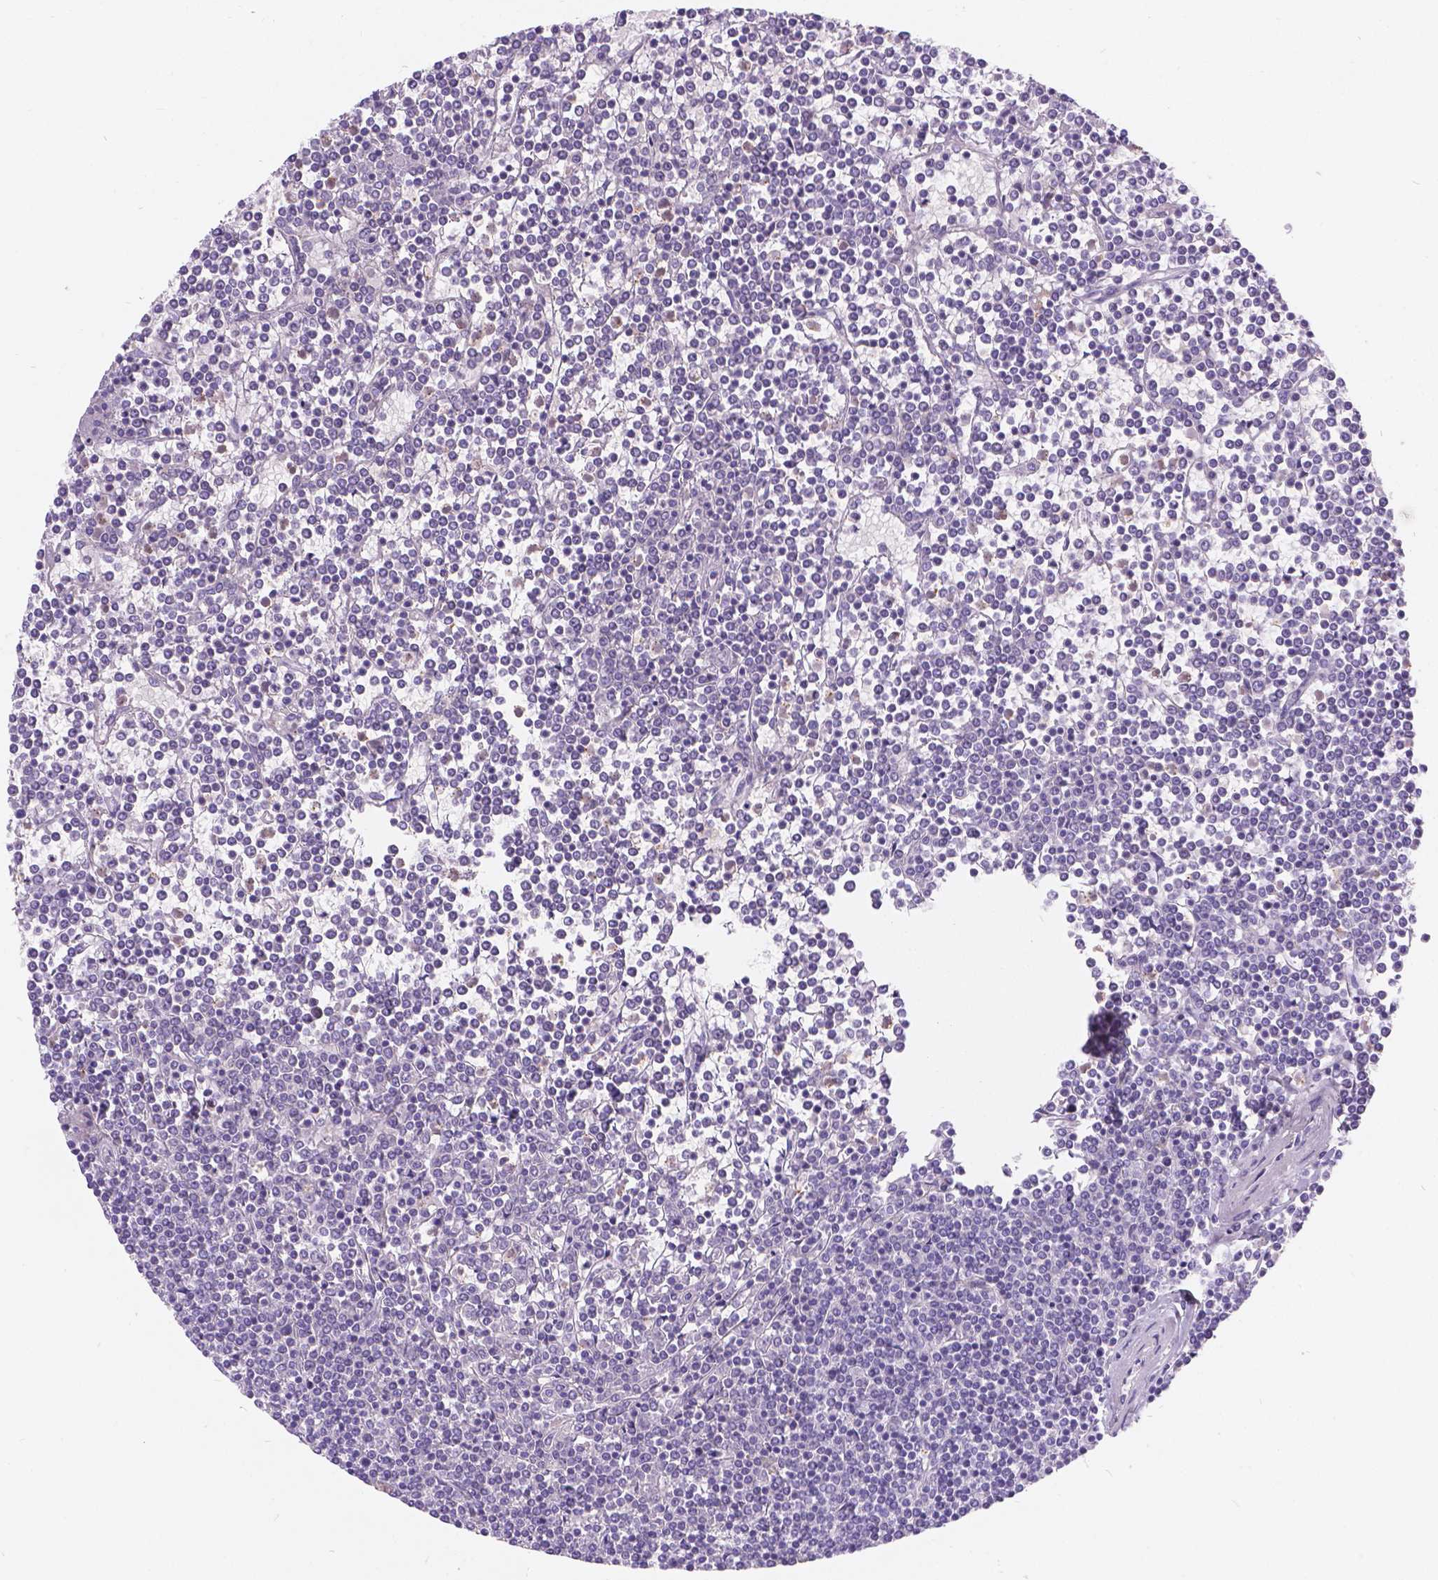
{"staining": {"intensity": "negative", "quantity": "none", "location": "none"}, "tissue": "lymphoma", "cell_type": "Tumor cells", "image_type": "cancer", "snomed": [{"axis": "morphology", "description": "Malignant lymphoma, non-Hodgkin's type, Low grade"}, {"axis": "topography", "description": "Spleen"}], "caption": "Tumor cells are negative for brown protein staining in lymphoma. (DAB (3,3'-diaminobenzidine) immunohistochemistry (IHC) visualized using brightfield microscopy, high magnification).", "gene": "GNRHR", "patient": {"sex": "female", "age": 19}}